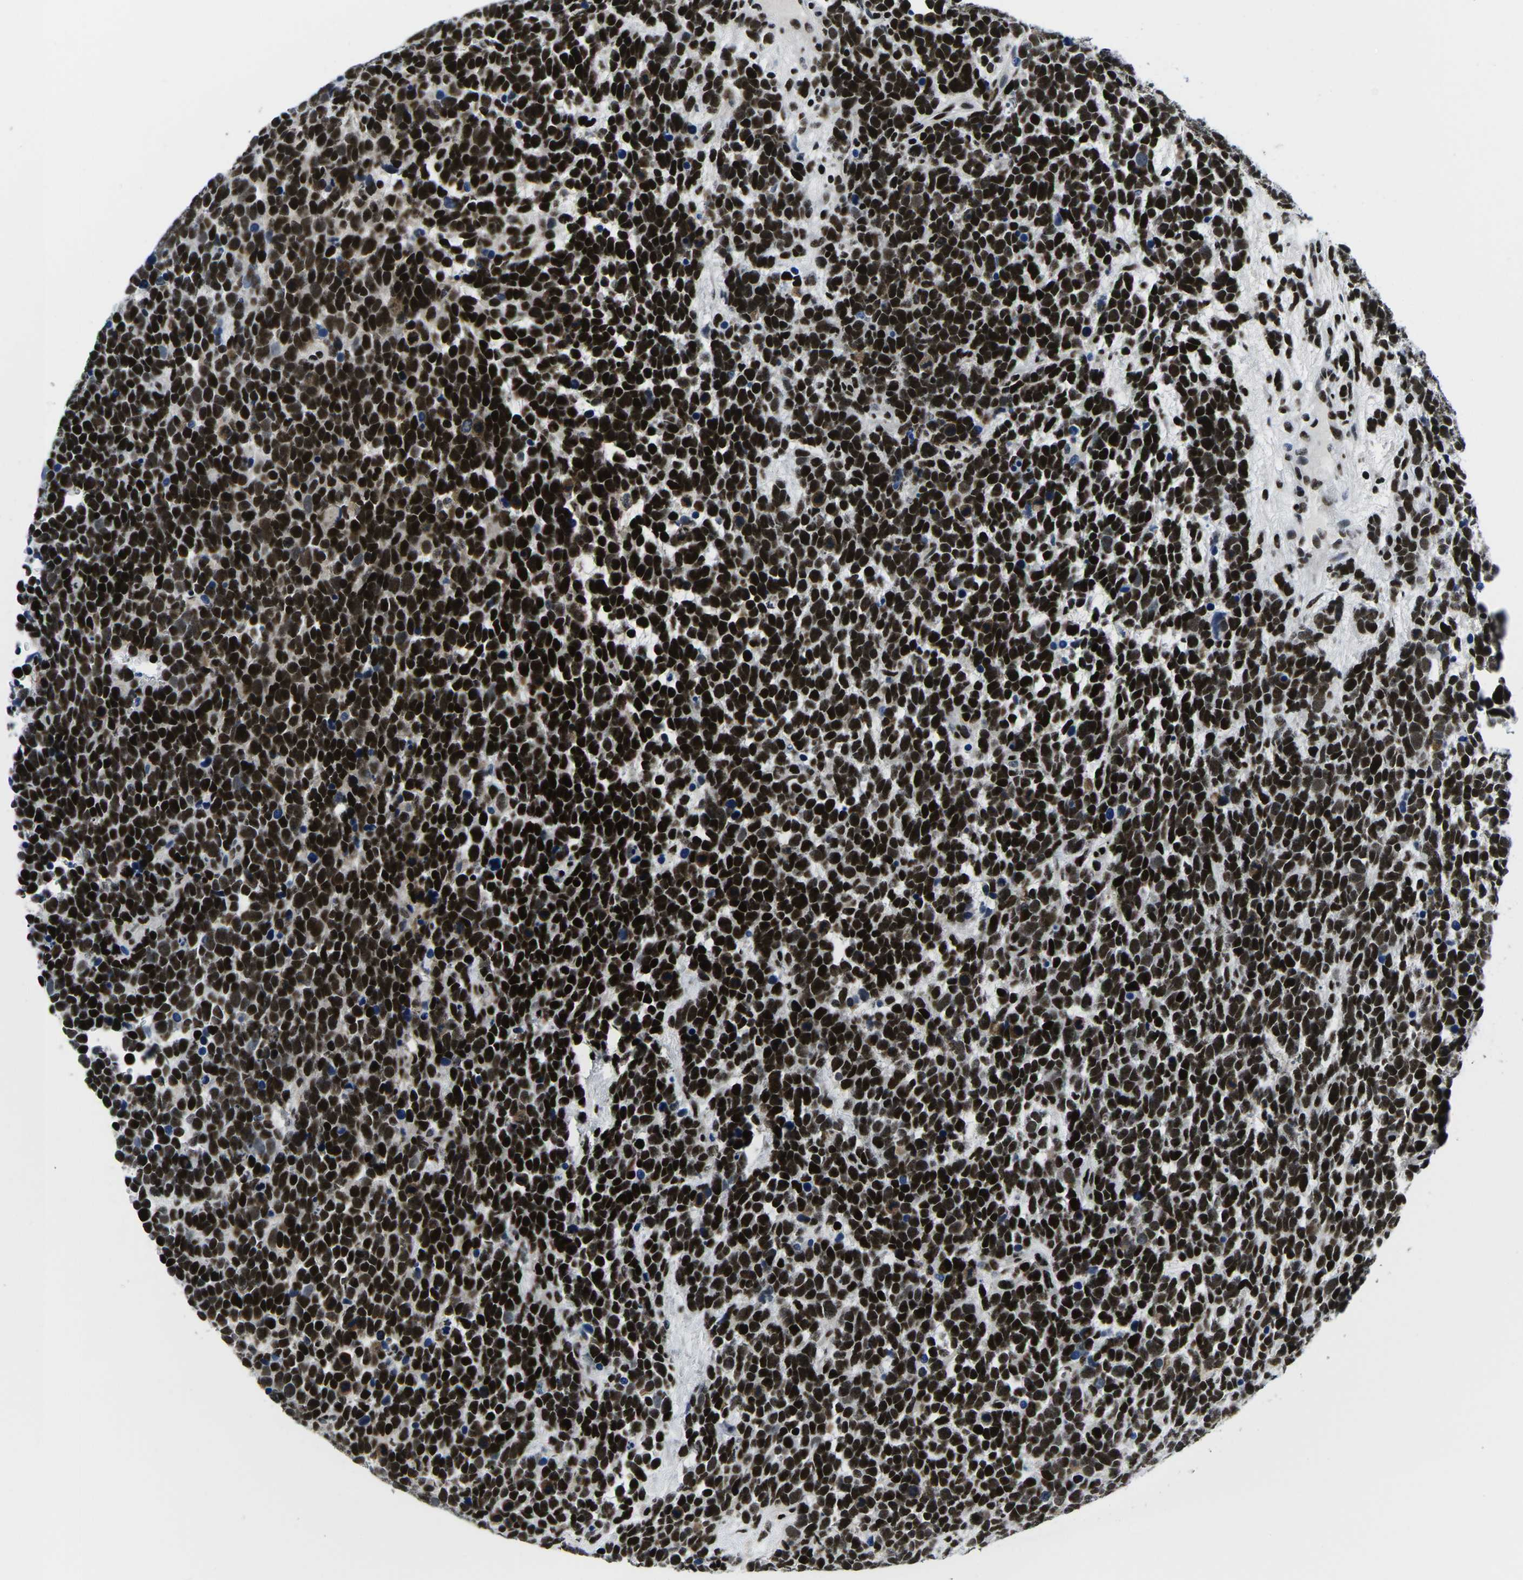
{"staining": {"intensity": "strong", "quantity": ">75%", "location": "nuclear"}, "tissue": "urothelial cancer", "cell_type": "Tumor cells", "image_type": "cancer", "snomed": [{"axis": "morphology", "description": "Urothelial carcinoma, High grade"}, {"axis": "topography", "description": "Urinary bladder"}], "caption": "Strong nuclear staining is identified in about >75% of tumor cells in urothelial cancer.", "gene": "ATF1", "patient": {"sex": "female", "age": 82}}